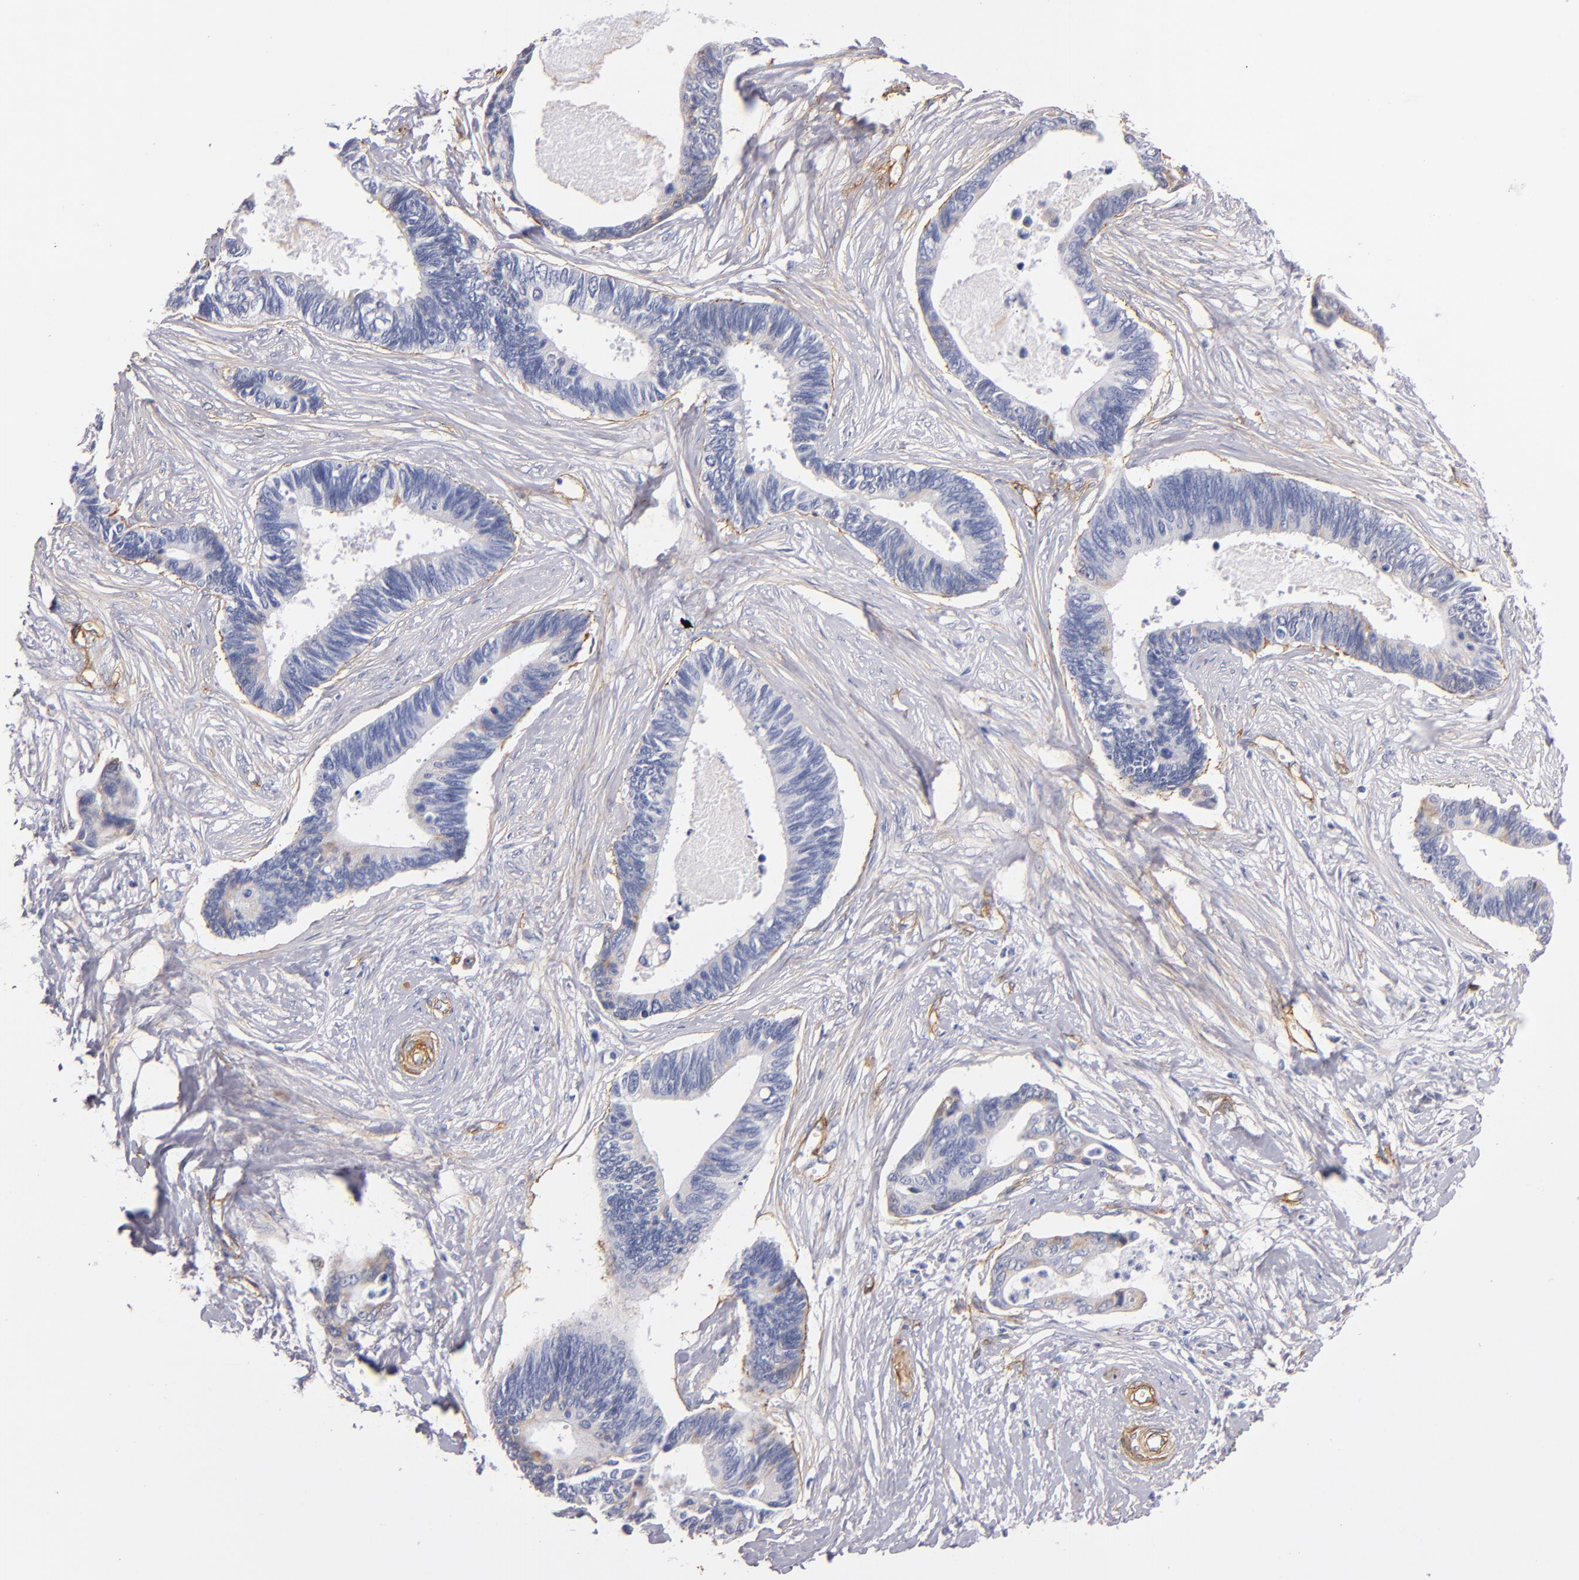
{"staining": {"intensity": "weak", "quantity": "25%-75%", "location": "cytoplasmic/membranous"}, "tissue": "pancreatic cancer", "cell_type": "Tumor cells", "image_type": "cancer", "snomed": [{"axis": "morphology", "description": "Adenocarcinoma, NOS"}, {"axis": "topography", "description": "Pancreas"}], "caption": "Pancreatic adenocarcinoma was stained to show a protein in brown. There is low levels of weak cytoplasmic/membranous positivity in approximately 25%-75% of tumor cells.", "gene": "LAMC1", "patient": {"sex": "female", "age": 70}}